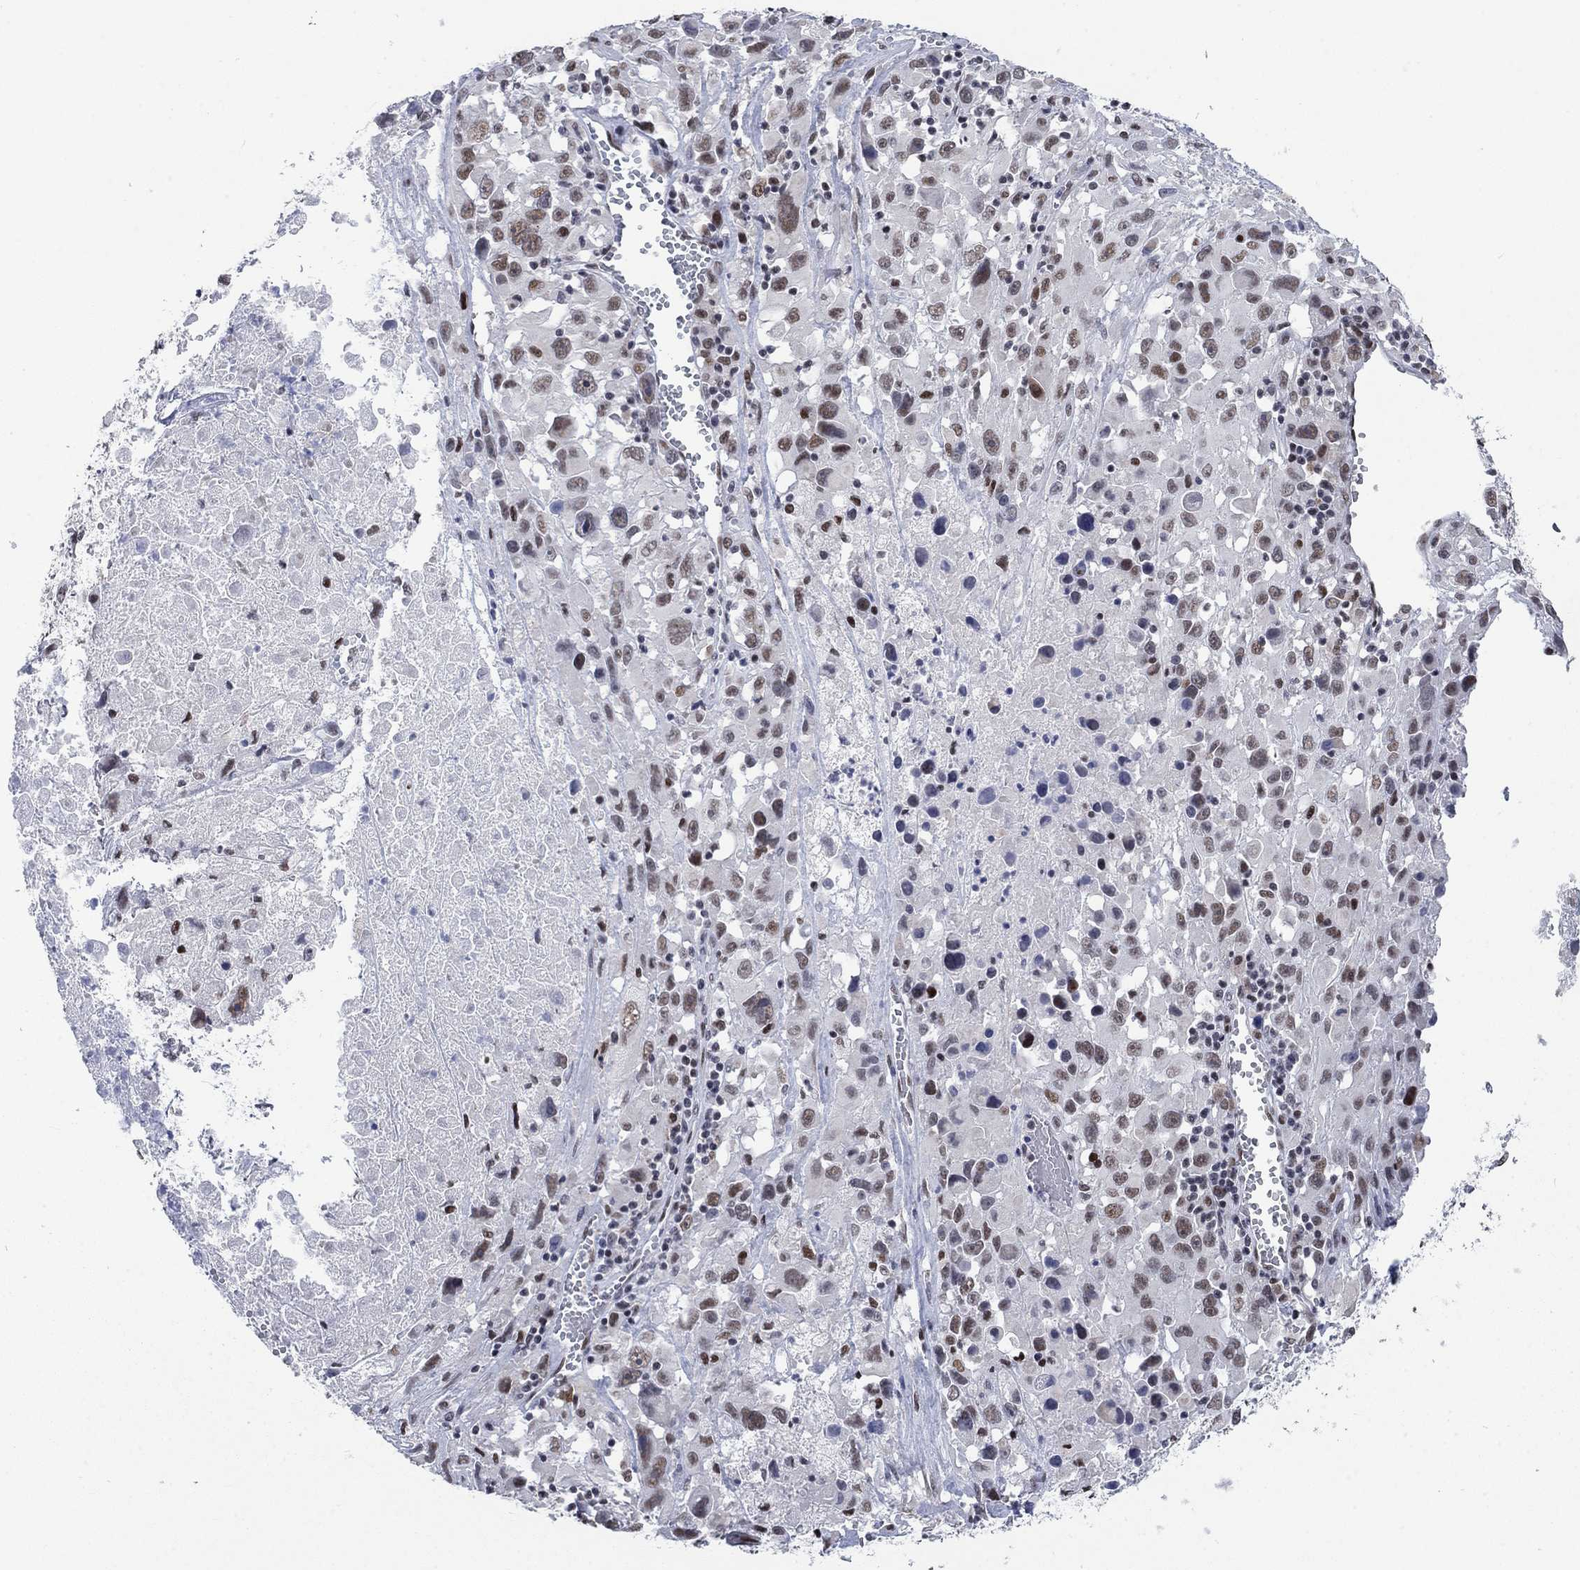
{"staining": {"intensity": "moderate", "quantity": "<25%", "location": "nuclear"}, "tissue": "melanoma", "cell_type": "Tumor cells", "image_type": "cancer", "snomed": [{"axis": "morphology", "description": "Malignant melanoma, Metastatic site"}, {"axis": "topography", "description": "Lymph node"}], "caption": "Protein expression analysis of malignant melanoma (metastatic site) shows moderate nuclear staining in approximately <25% of tumor cells.", "gene": "HCFC1", "patient": {"sex": "male", "age": 50}}